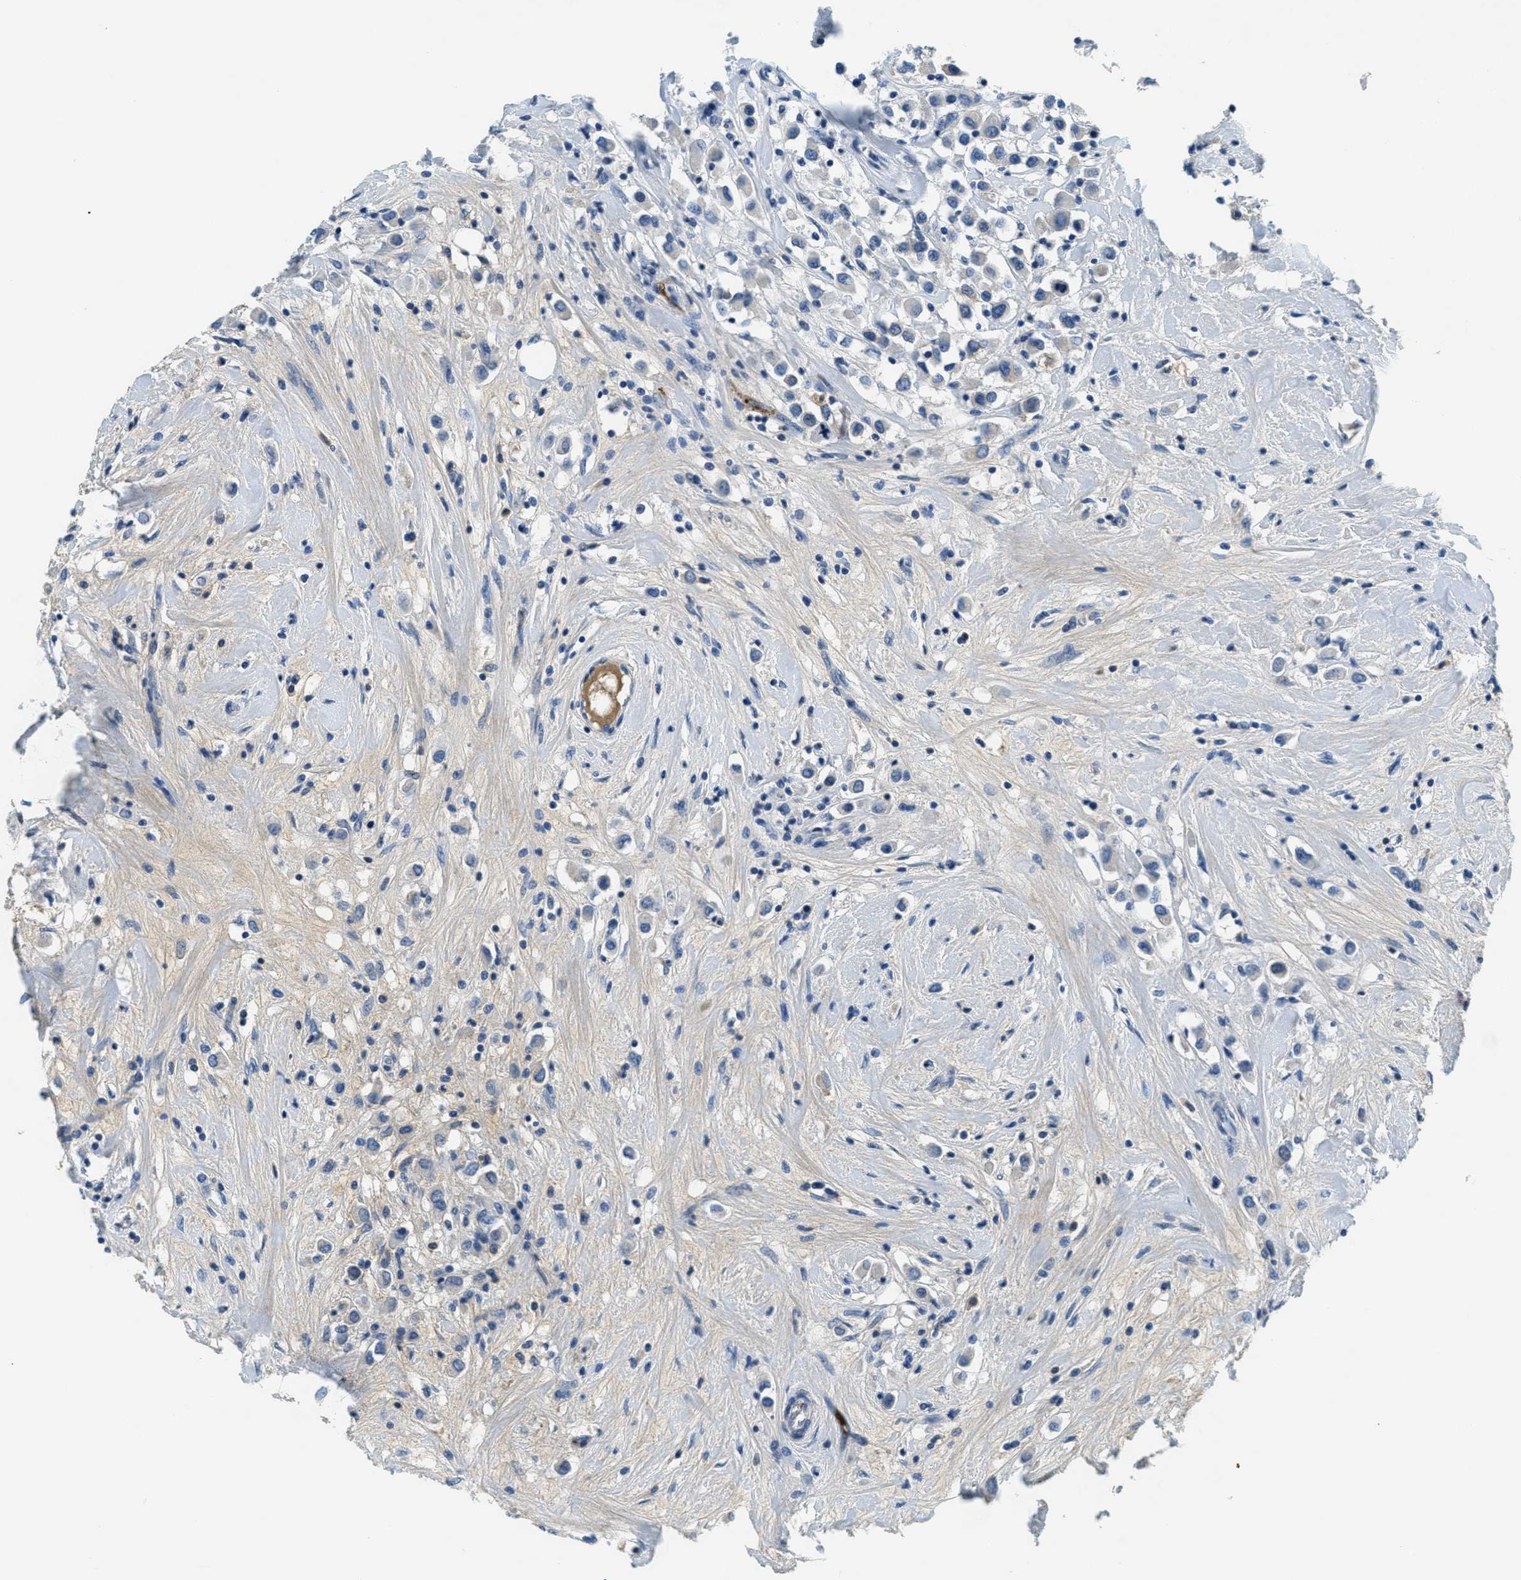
{"staining": {"intensity": "negative", "quantity": "none", "location": "none"}, "tissue": "breast cancer", "cell_type": "Tumor cells", "image_type": "cancer", "snomed": [{"axis": "morphology", "description": "Duct carcinoma"}, {"axis": "topography", "description": "Breast"}], "caption": "Human infiltrating ductal carcinoma (breast) stained for a protein using immunohistochemistry (IHC) displays no staining in tumor cells.", "gene": "A2M", "patient": {"sex": "female", "age": 61}}